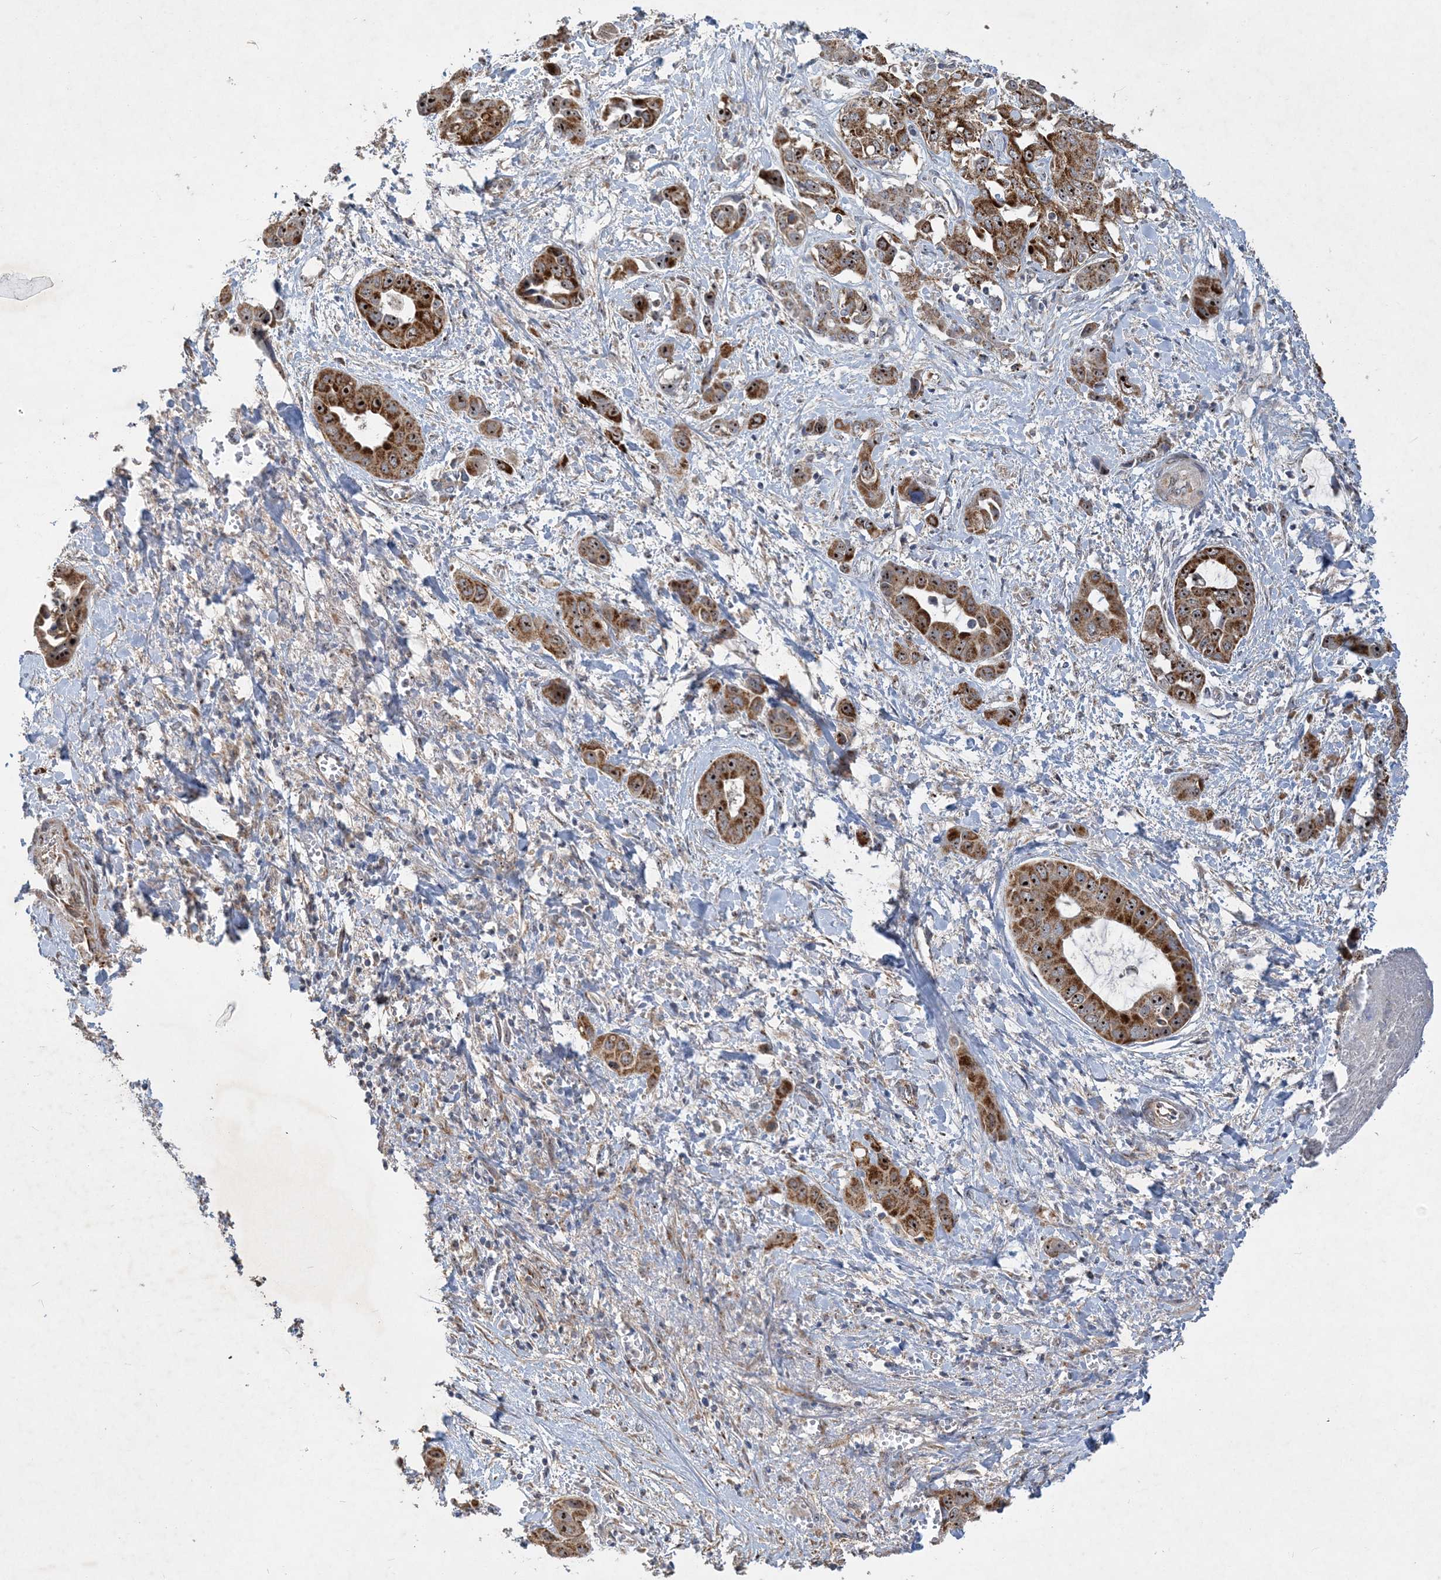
{"staining": {"intensity": "strong", "quantity": ">75%", "location": "cytoplasmic/membranous,nuclear"}, "tissue": "liver cancer", "cell_type": "Tumor cells", "image_type": "cancer", "snomed": [{"axis": "morphology", "description": "Cholangiocarcinoma"}, {"axis": "topography", "description": "Liver"}], "caption": "DAB (3,3'-diaminobenzidine) immunohistochemical staining of liver cancer reveals strong cytoplasmic/membranous and nuclear protein expression in approximately >75% of tumor cells.", "gene": "FEZ2", "patient": {"sex": "female", "age": 52}}